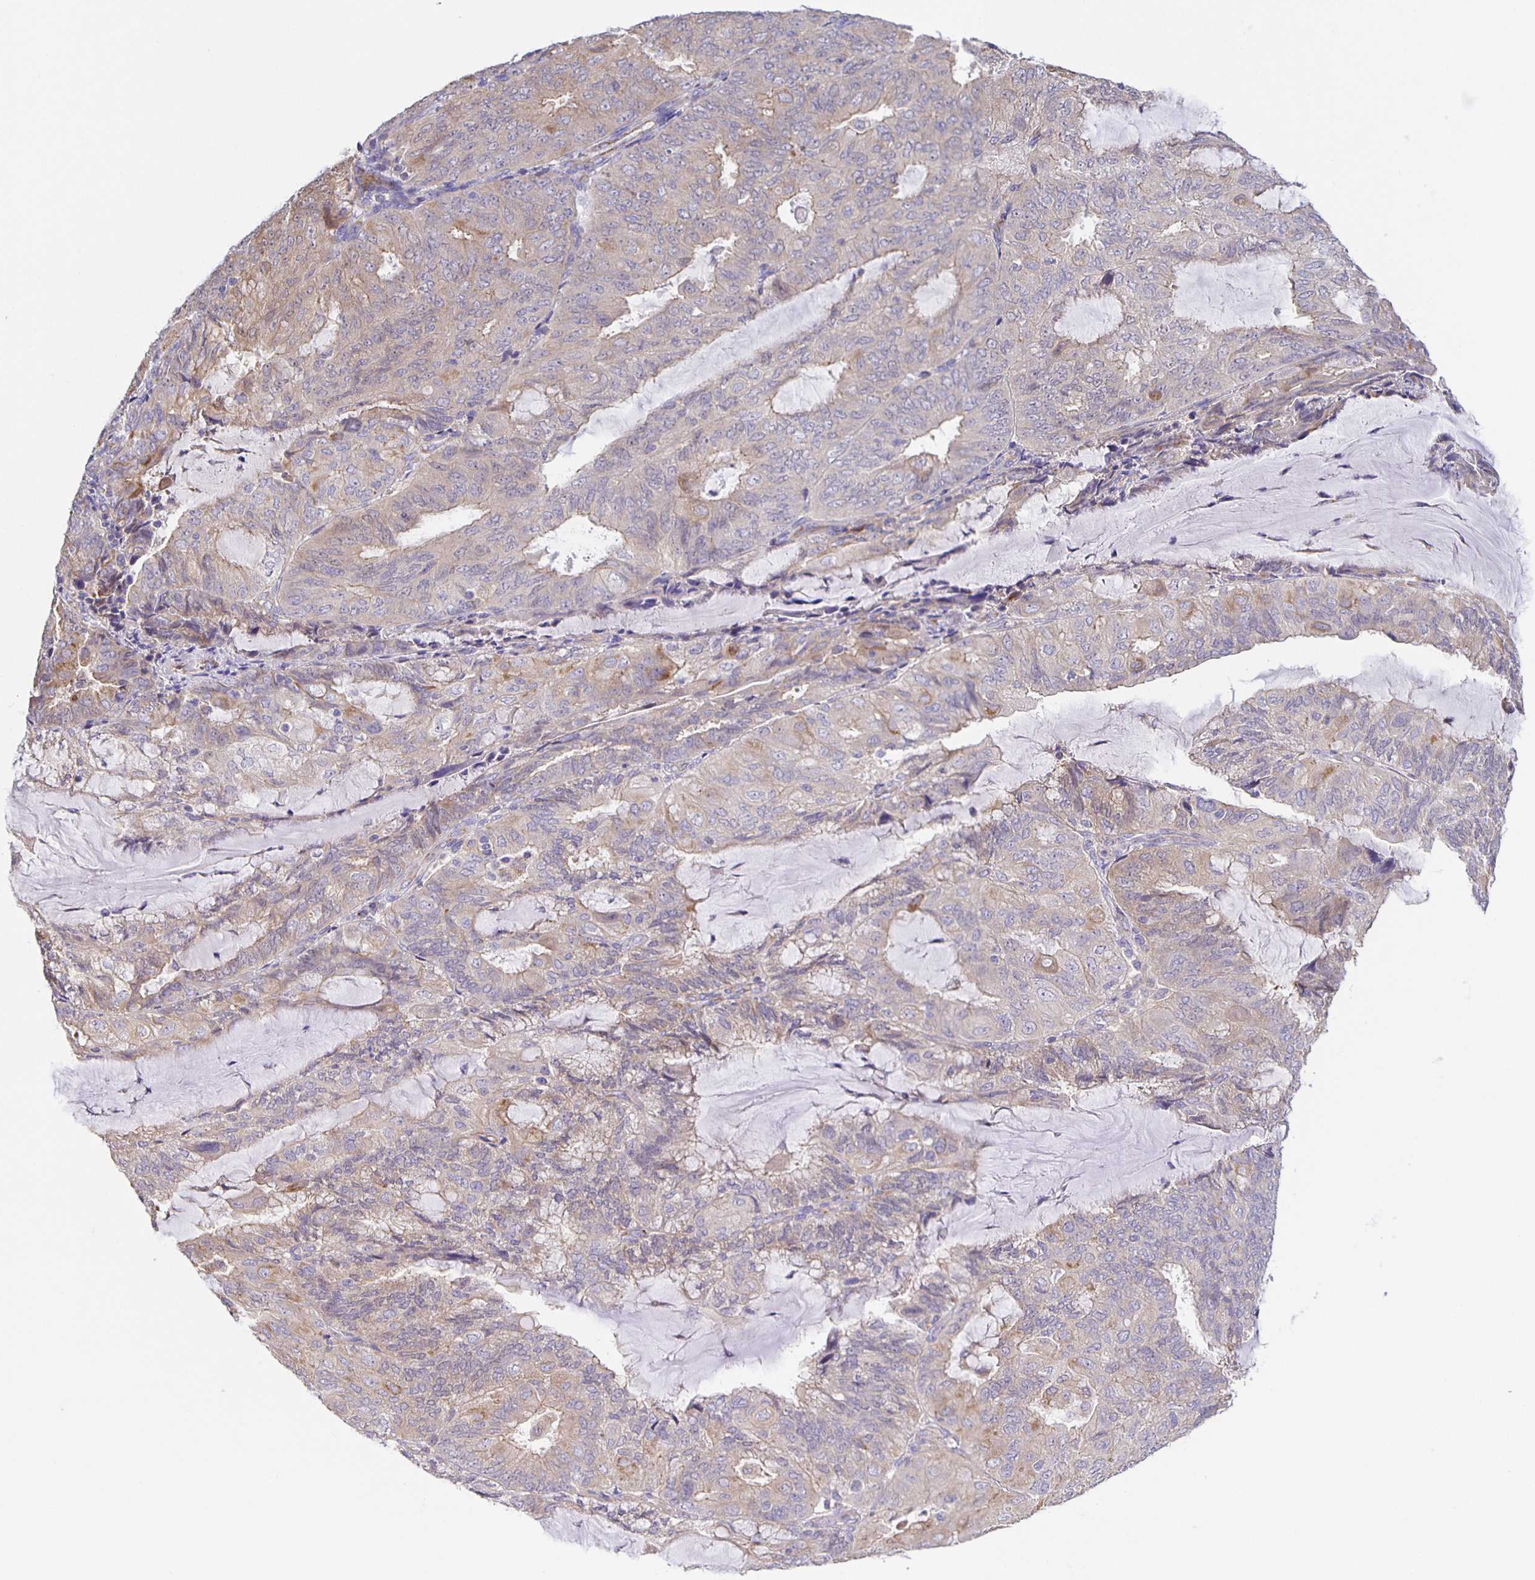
{"staining": {"intensity": "weak", "quantity": "<25%", "location": "cytoplasmic/membranous"}, "tissue": "endometrial cancer", "cell_type": "Tumor cells", "image_type": "cancer", "snomed": [{"axis": "morphology", "description": "Adenocarcinoma, NOS"}, {"axis": "topography", "description": "Endometrium"}], "caption": "Tumor cells are negative for brown protein staining in endometrial cancer.", "gene": "JMJD4", "patient": {"sex": "female", "age": 81}}